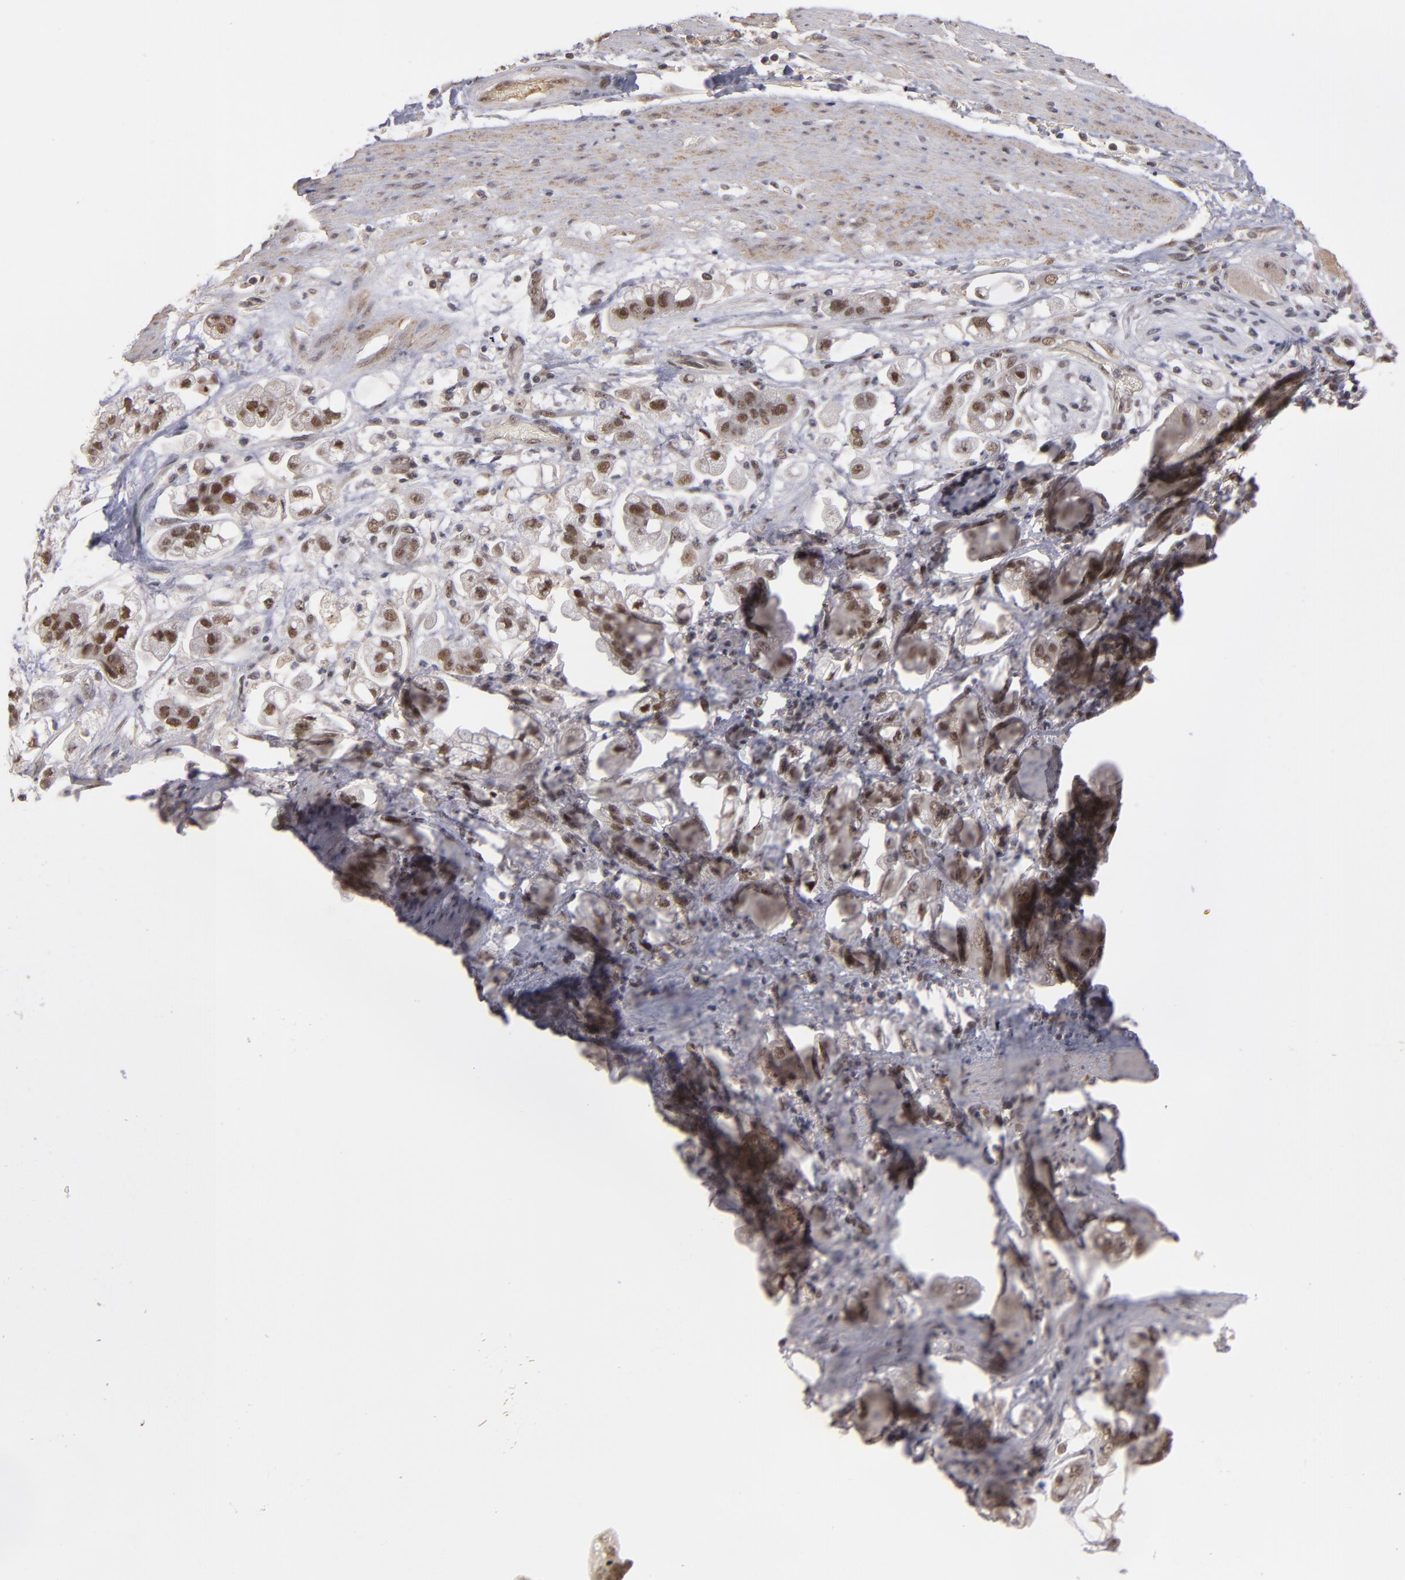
{"staining": {"intensity": "moderate", "quantity": "25%-75%", "location": "nuclear"}, "tissue": "stomach cancer", "cell_type": "Tumor cells", "image_type": "cancer", "snomed": [{"axis": "morphology", "description": "Adenocarcinoma, NOS"}, {"axis": "topography", "description": "Stomach"}], "caption": "A brown stain labels moderate nuclear expression of a protein in stomach cancer tumor cells. (DAB IHC with brightfield microscopy, high magnification).", "gene": "ZNF234", "patient": {"sex": "male", "age": 62}}